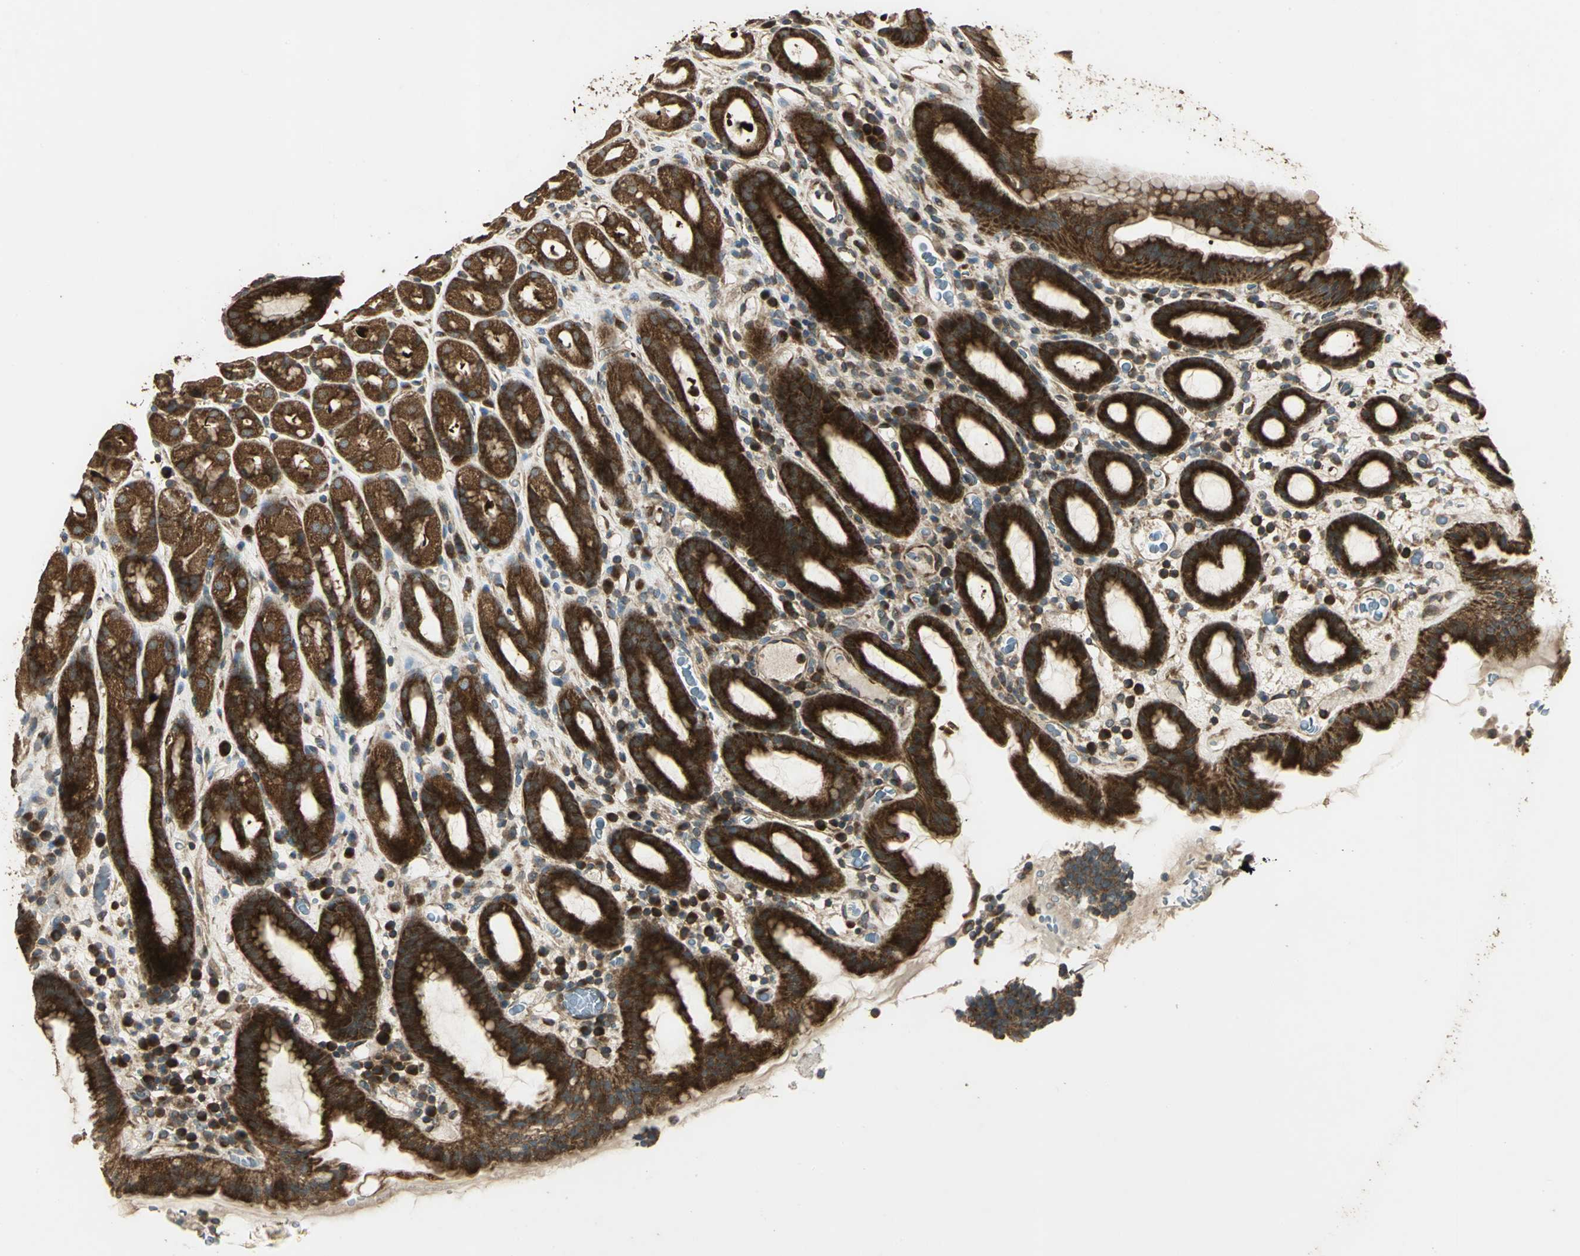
{"staining": {"intensity": "strong", "quantity": ">75%", "location": "cytoplasmic/membranous"}, "tissue": "stomach", "cell_type": "Glandular cells", "image_type": "normal", "snomed": [{"axis": "morphology", "description": "Normal tissue, NOS"}, {"axis": "topography", "description": "Stomach, upper"}], "caption": "Glandular cells reveal high levels of strong cytoplasmic/membranous expression in about >75% of cells in benign stomach.", "gene": "KANK1", "patient": {"sex": "male", "age": 68}}